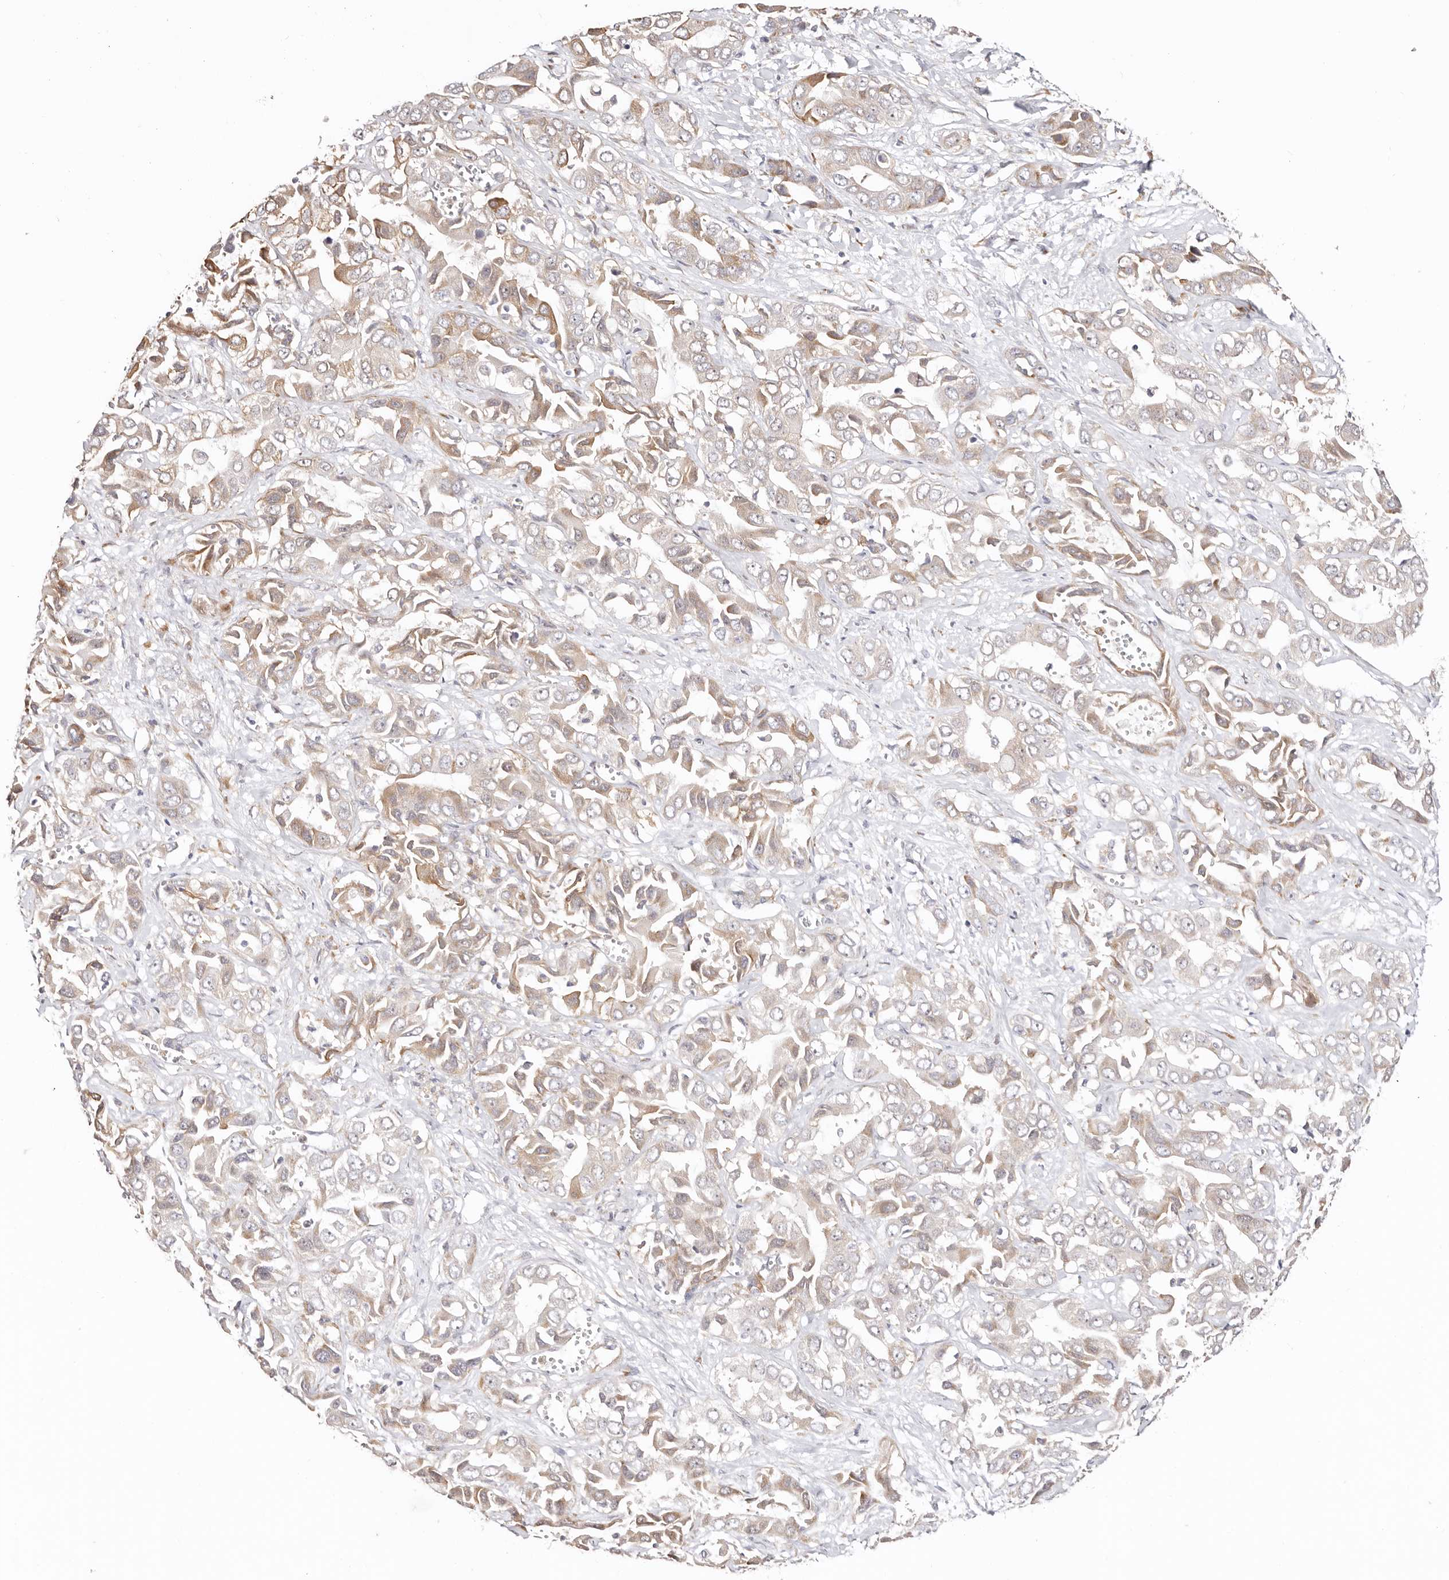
{"staining": {"intensity": "weak", "quantity": ">75%", "location": "cytoplasmic/membranous"}, "tissue": "liver cancer", "cell_type": "Tumor cells", "image_type": "cancer", "snomed": [{"axis": "morphology", "description": "Cholangiocarcinoma"}, {"axis": "topography", "description": "Liver"}], "caption": "This is a photomicrograph of immunohistochemistry staining of liver cholangiocarcinoma, which shows weak positivity in the cytoplasmic/membranous of tumor cells.", "gene": "BCL2L15", "patient": {"sex": "female", "age": 52}}